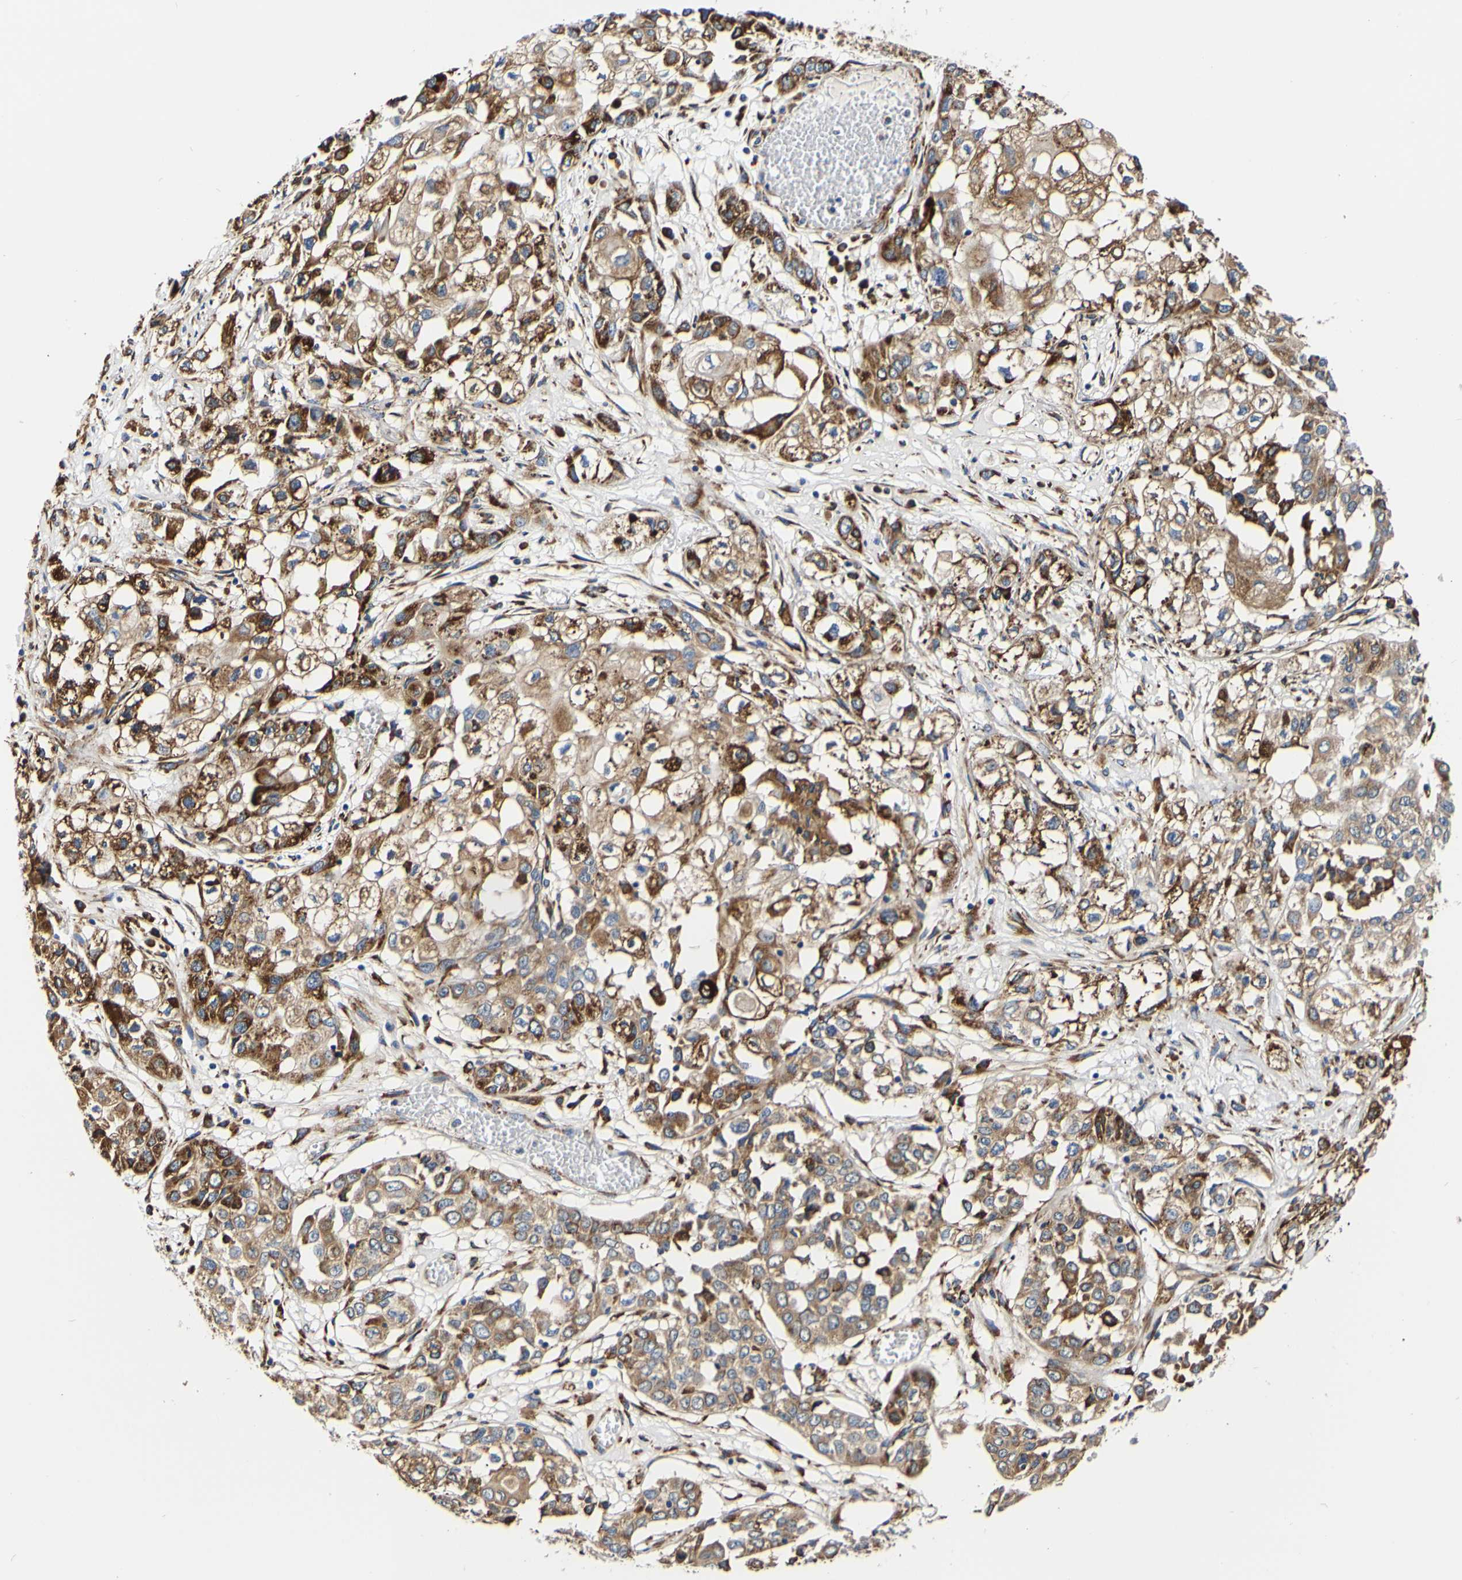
{"staining": {"intensity": "strong", "quantity": "25%-75%", "location": "cytoplasmic/membranous"}, "tissue": "lung cancer", "cell_type": "Tumor cells", "image_type": "cancer", "snomed": [{"axis": "morphology", "description": "Squamous cell carcinoma, NOS"}, {"axis": "topography", "description": "Lung"}], "caption": "Immunohistochemical staining of human lung squamous cell carcinoma shows high levels of strong cytoplasmic/membranous protein positivity in about 25%-75% of tumor cells. The staining was performed using DAB, with brown indicating positive protein expression. Nuclei are stained blue with hematoxylin.", "gene": "P4HB", "patient": {"sex": "male", "age": 71}}